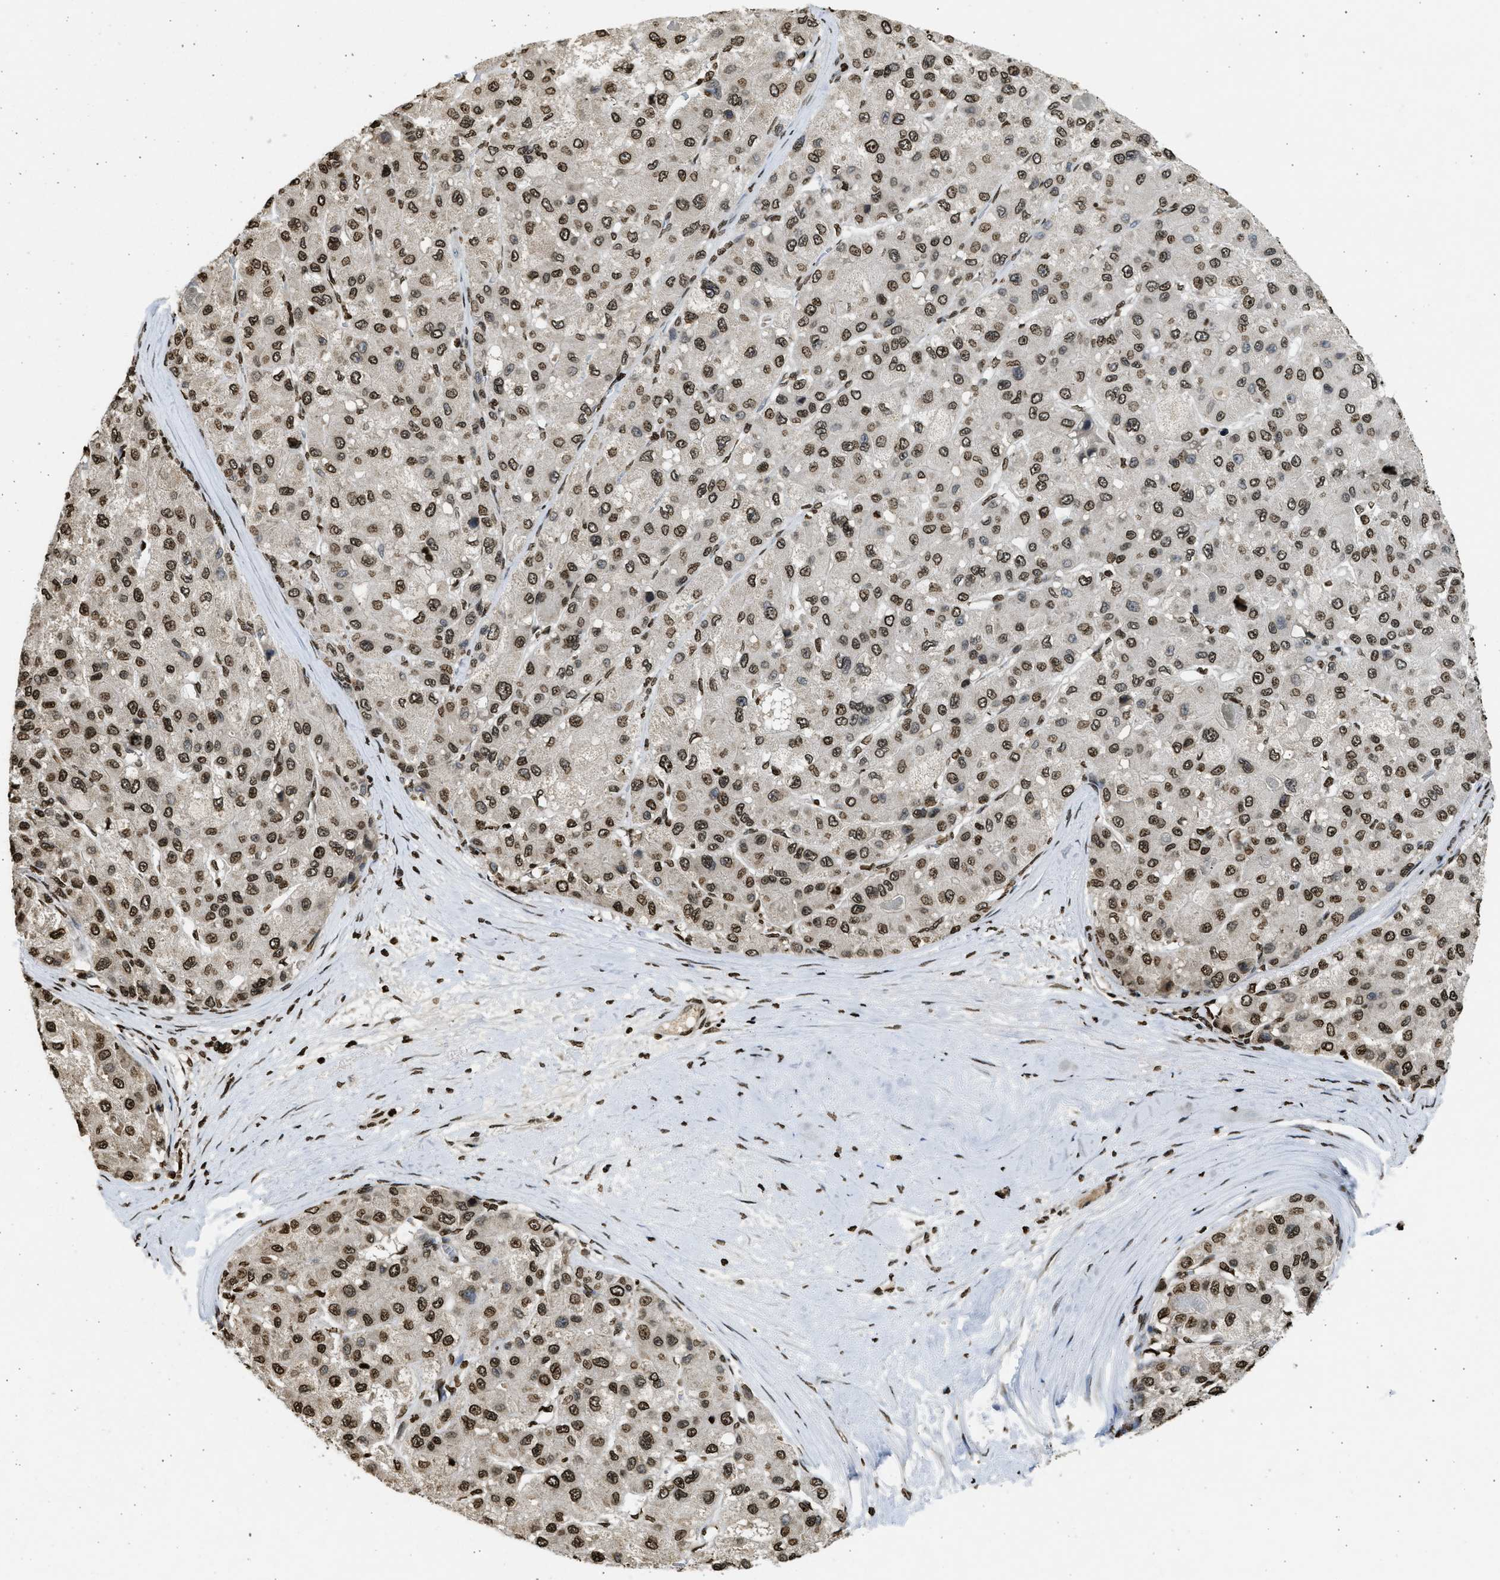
{"staining": {"intensity": "strong", "quantity": ">75%", "location": "nuclear"}, "tissue": "liver cancer", "cell_type": "Tumor cells", "image_type": "cancer", "snomed": [{"axis": "morphology", "description": "Carcinoma, Hepatocellular, NOS"}, {"axis": "topography", "description": "Liver"}], "caption": "The immunohistochemical stain shows strong nuclear staining in tumor cells of liver cancer (hepatocellular carcinoma) tissue.", "gene": "RRAGC", "patient": {"sex": "male", "age": 80}}